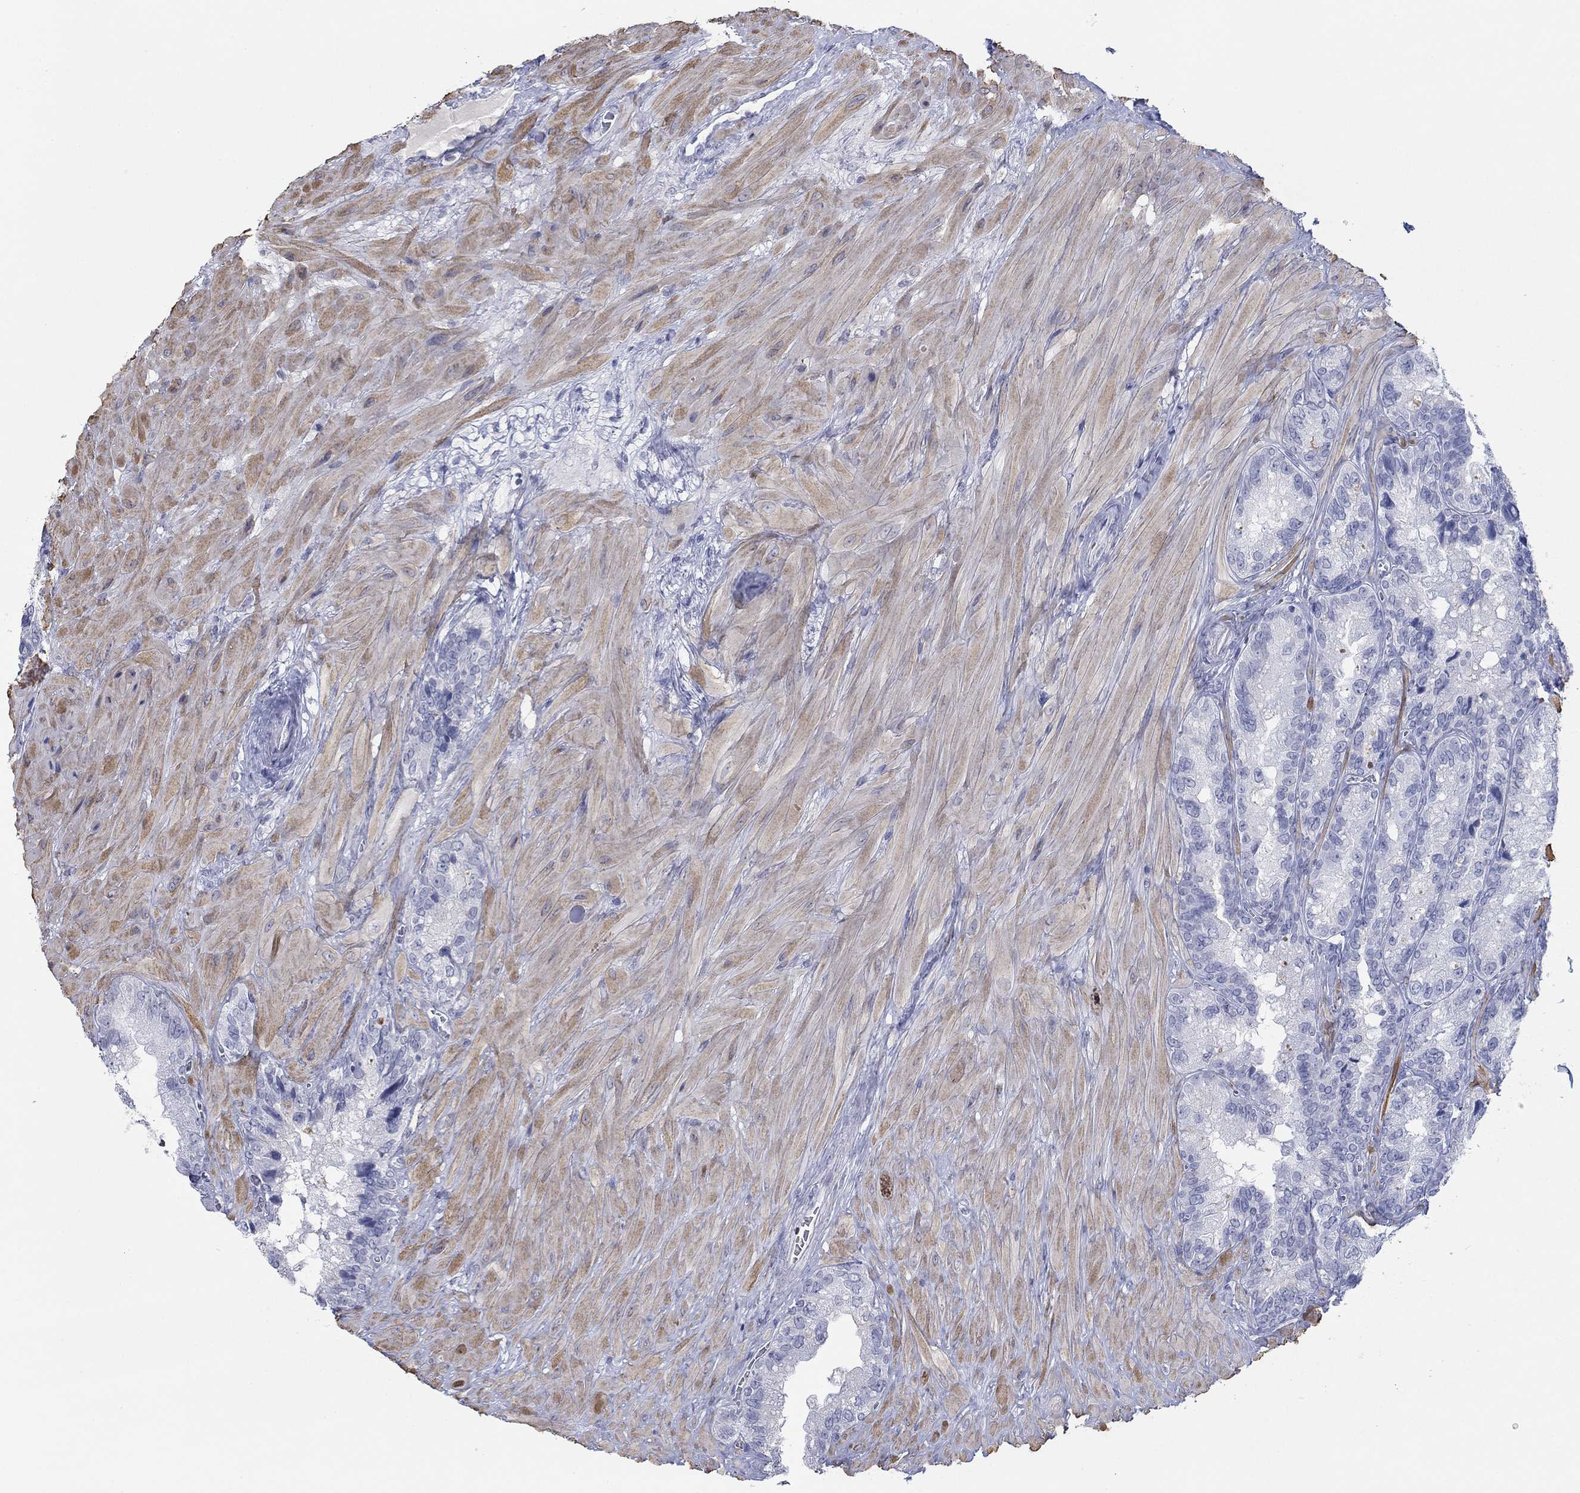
{"staining": {"intensity": "negative", "quantity": "none", "location": "none"}, "tissue": "prostate cancer", "cell_type": "Tumor cells", "image_type": "cancer", "snomed": [{"axis": "morphology", "description": "Adenocarcinoma, NOS"}, {"axis": "topography", "description": "Prostate and seminal vesicle, NOS"}], "caption": "This image is of adenocarcinoma (prostate) stained with IHC to label a protein in brown with the nuclei are counter-stained blue. There is no staining in tumor cells.", "gene": "PDYN", "patient": {"sex": "male", "age": 62}}